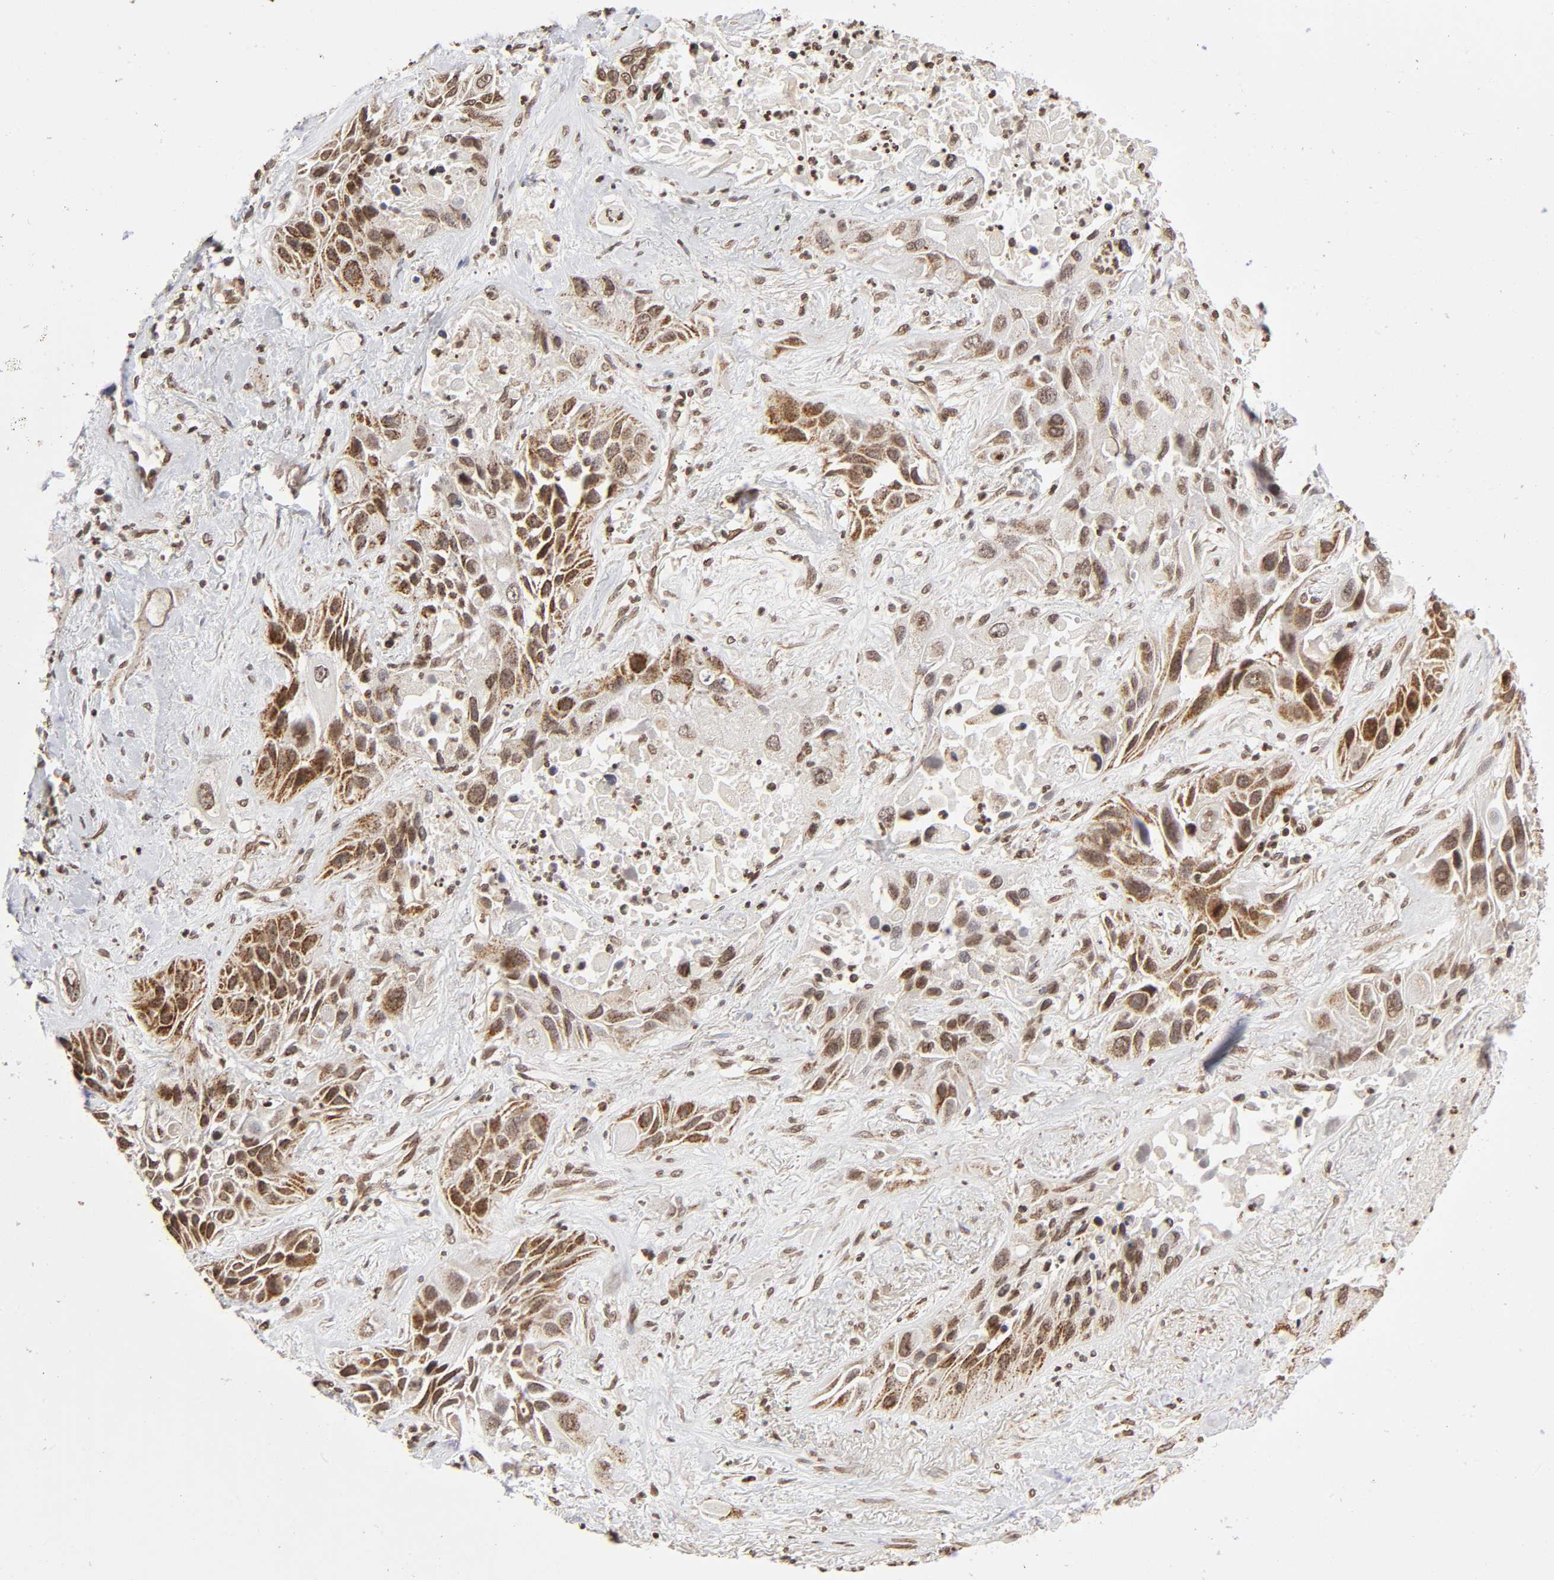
{"staining": {"intensity": "moderate", "quantity": ">75%", "location": "cytoplasmic/membranous,nuclear"}, "tissue": "lung cancer", "cell_type": "Tumor cells", "image_type": "cancer", "snomed": [{"axis": "morphology", "description": "Squamous cell carcinoma, NOS"}, {"axis": "topography", "description": "Lung"}], "caption": "Protein analysis of lung cancer (squamous cell carcinoma) tissue reveals moderate cytoplasmic/membranous and nuclear staining in about >75% of tumor cells.", "gene": "MLLT6", "patient": {"sex": "female", "age": 76}}